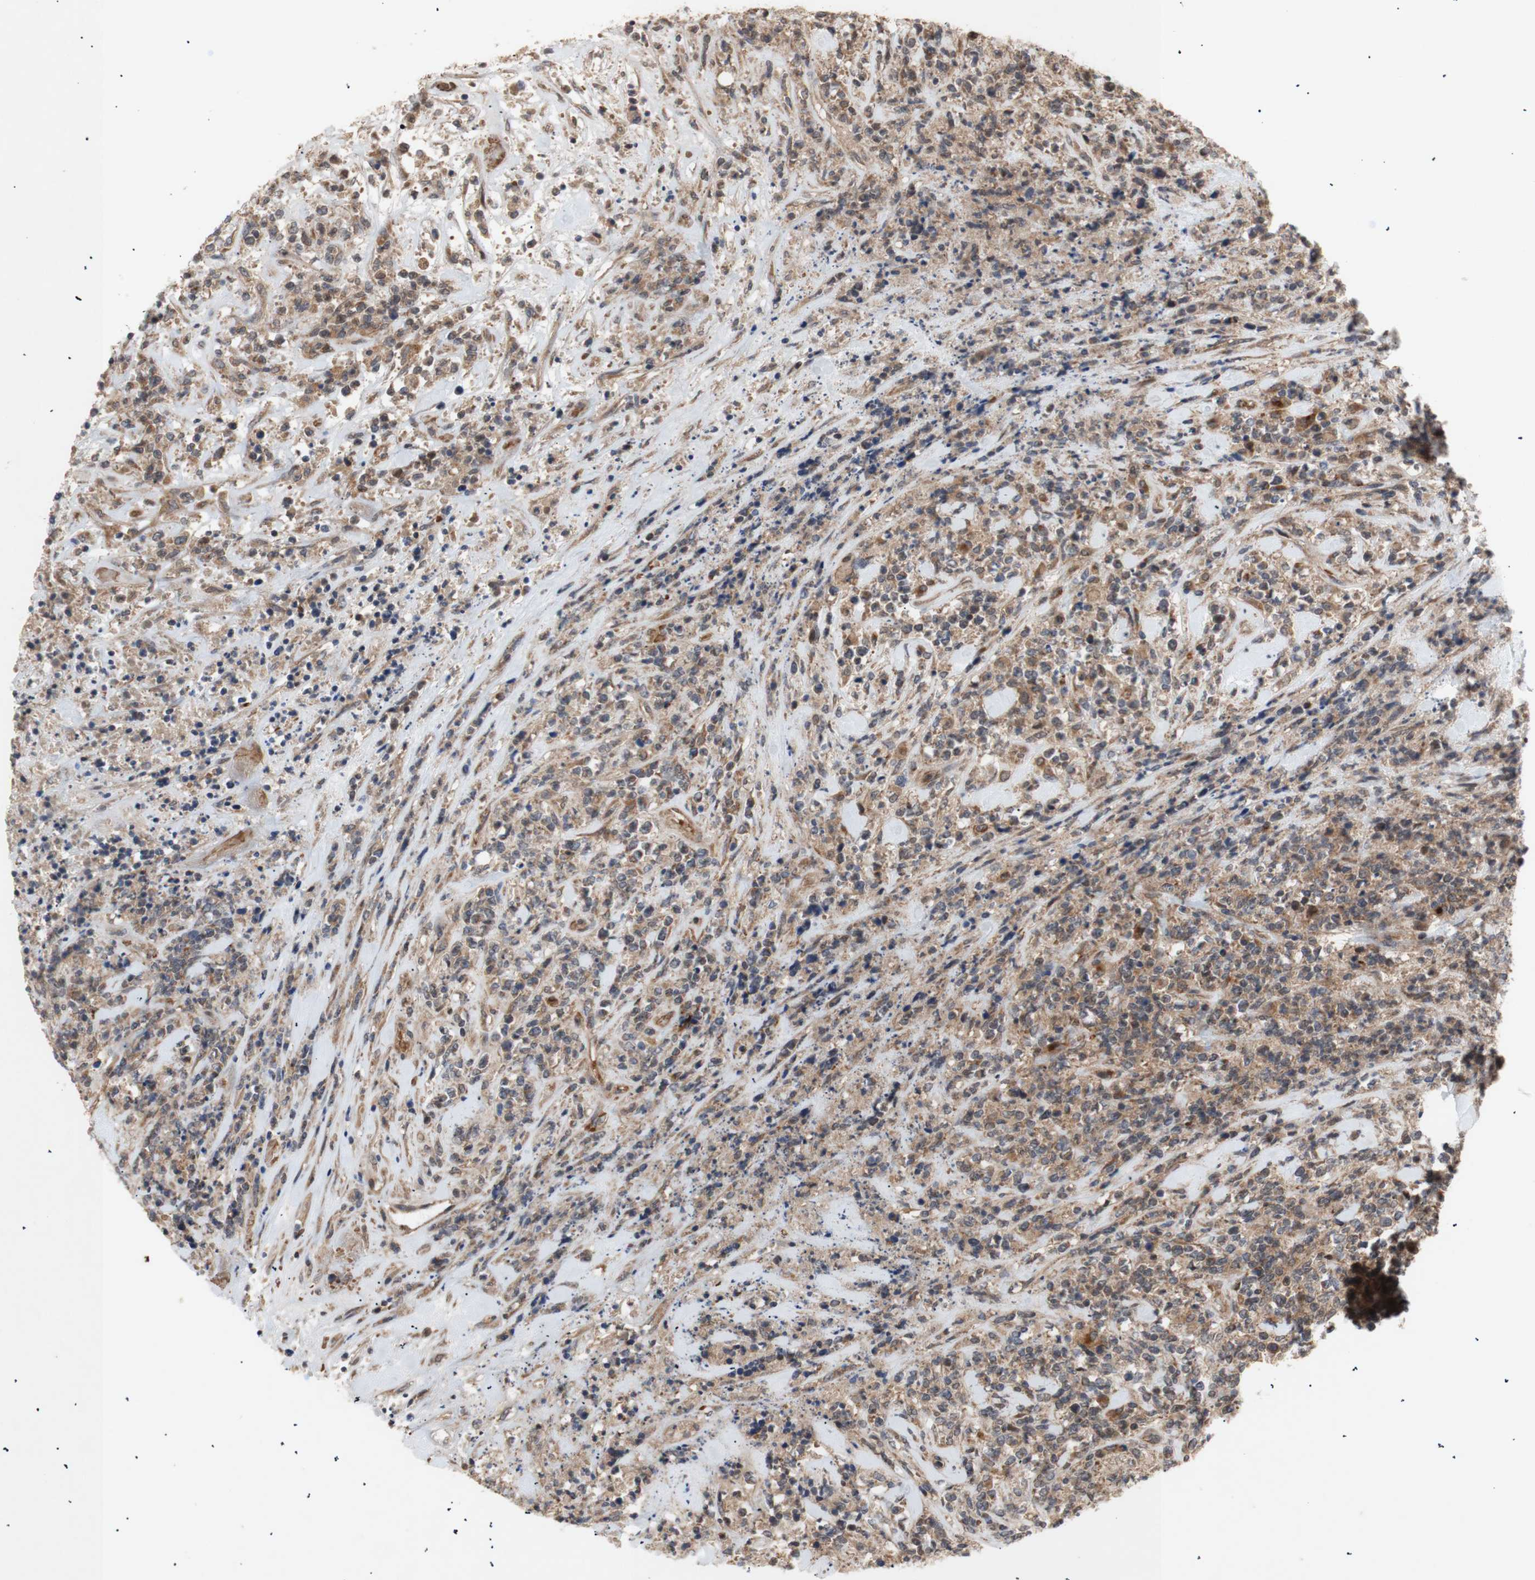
{"staining": {"intensity": "moderate", "quantity": ">75%", "location": "cytoplasmic/membranous"}, "tissue": "lymphoma", "cell_type": "Tumor cells", "image_type": "cancer", "snomed": [{"axis": "morphology", "description": "Malignant lymphoma, non-Hodgkin's type, High grade"}, {"axis": "topography", "description": "Soft tissue"}], "caption": "A histopathology image of lymphoma stained for a protein demonstrates moderate cytoplasmic/membranous brown staining in tumor cells.", "gene": "PKN1", "patient": {"sex": "male", "age": 18}}